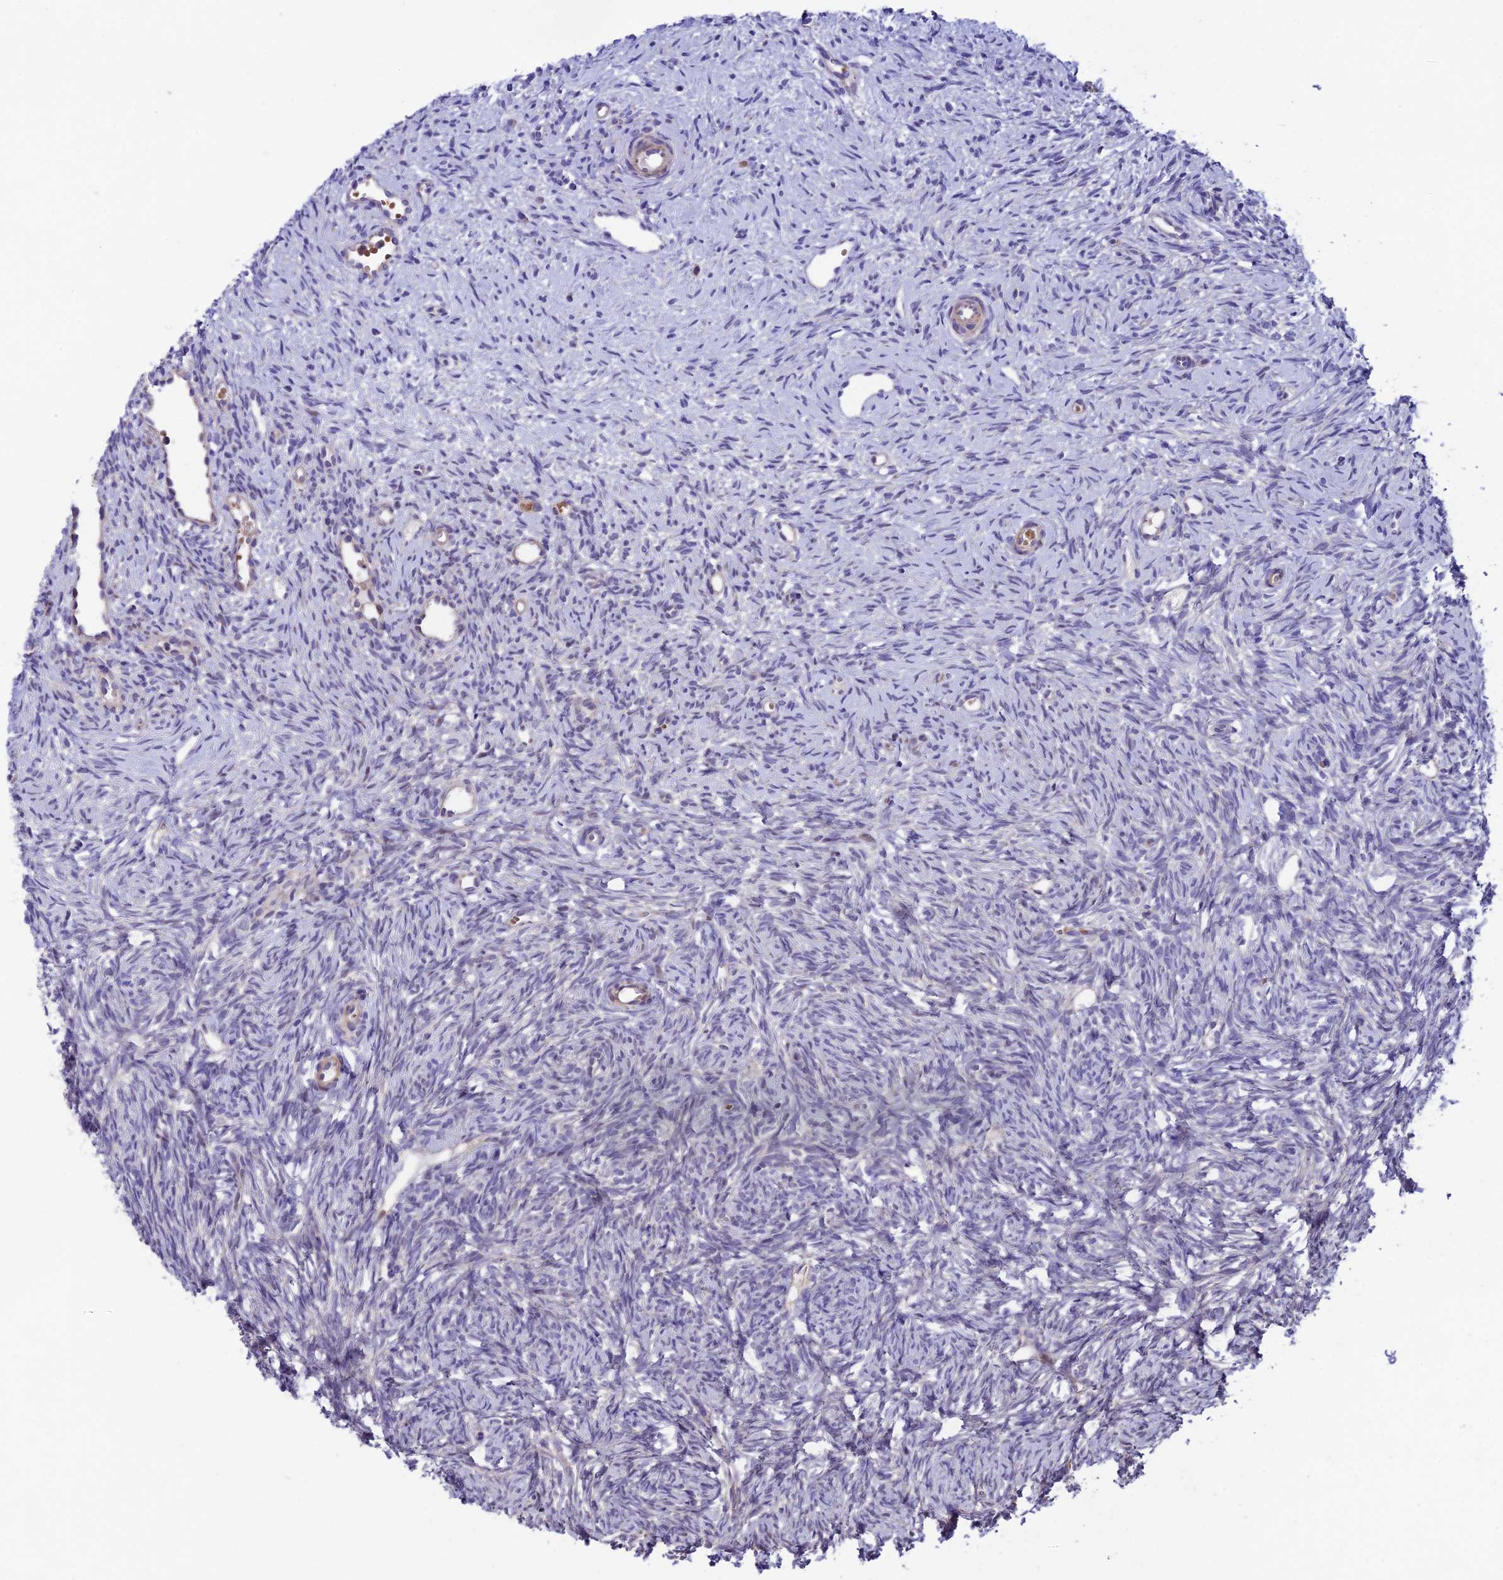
{"staining": {"intensity": "negative", "quantity": "none", "location": "none"}, "tissue": "ovary", "cell_type": "Ovarian stroma cells", "image_type": "normal", "snomed": [{"axis": "morphology", "description": "Normal tissue, NOS"}, {"axis": "topography", "description": "Ovary"}], "caption": "Immunohistochemical staining of unremarkable ovary demonstrates no significant positivity in ovarian stroma cells.", "gene": "COL6A6", "patient": {"sex": "female", "age": 51}}